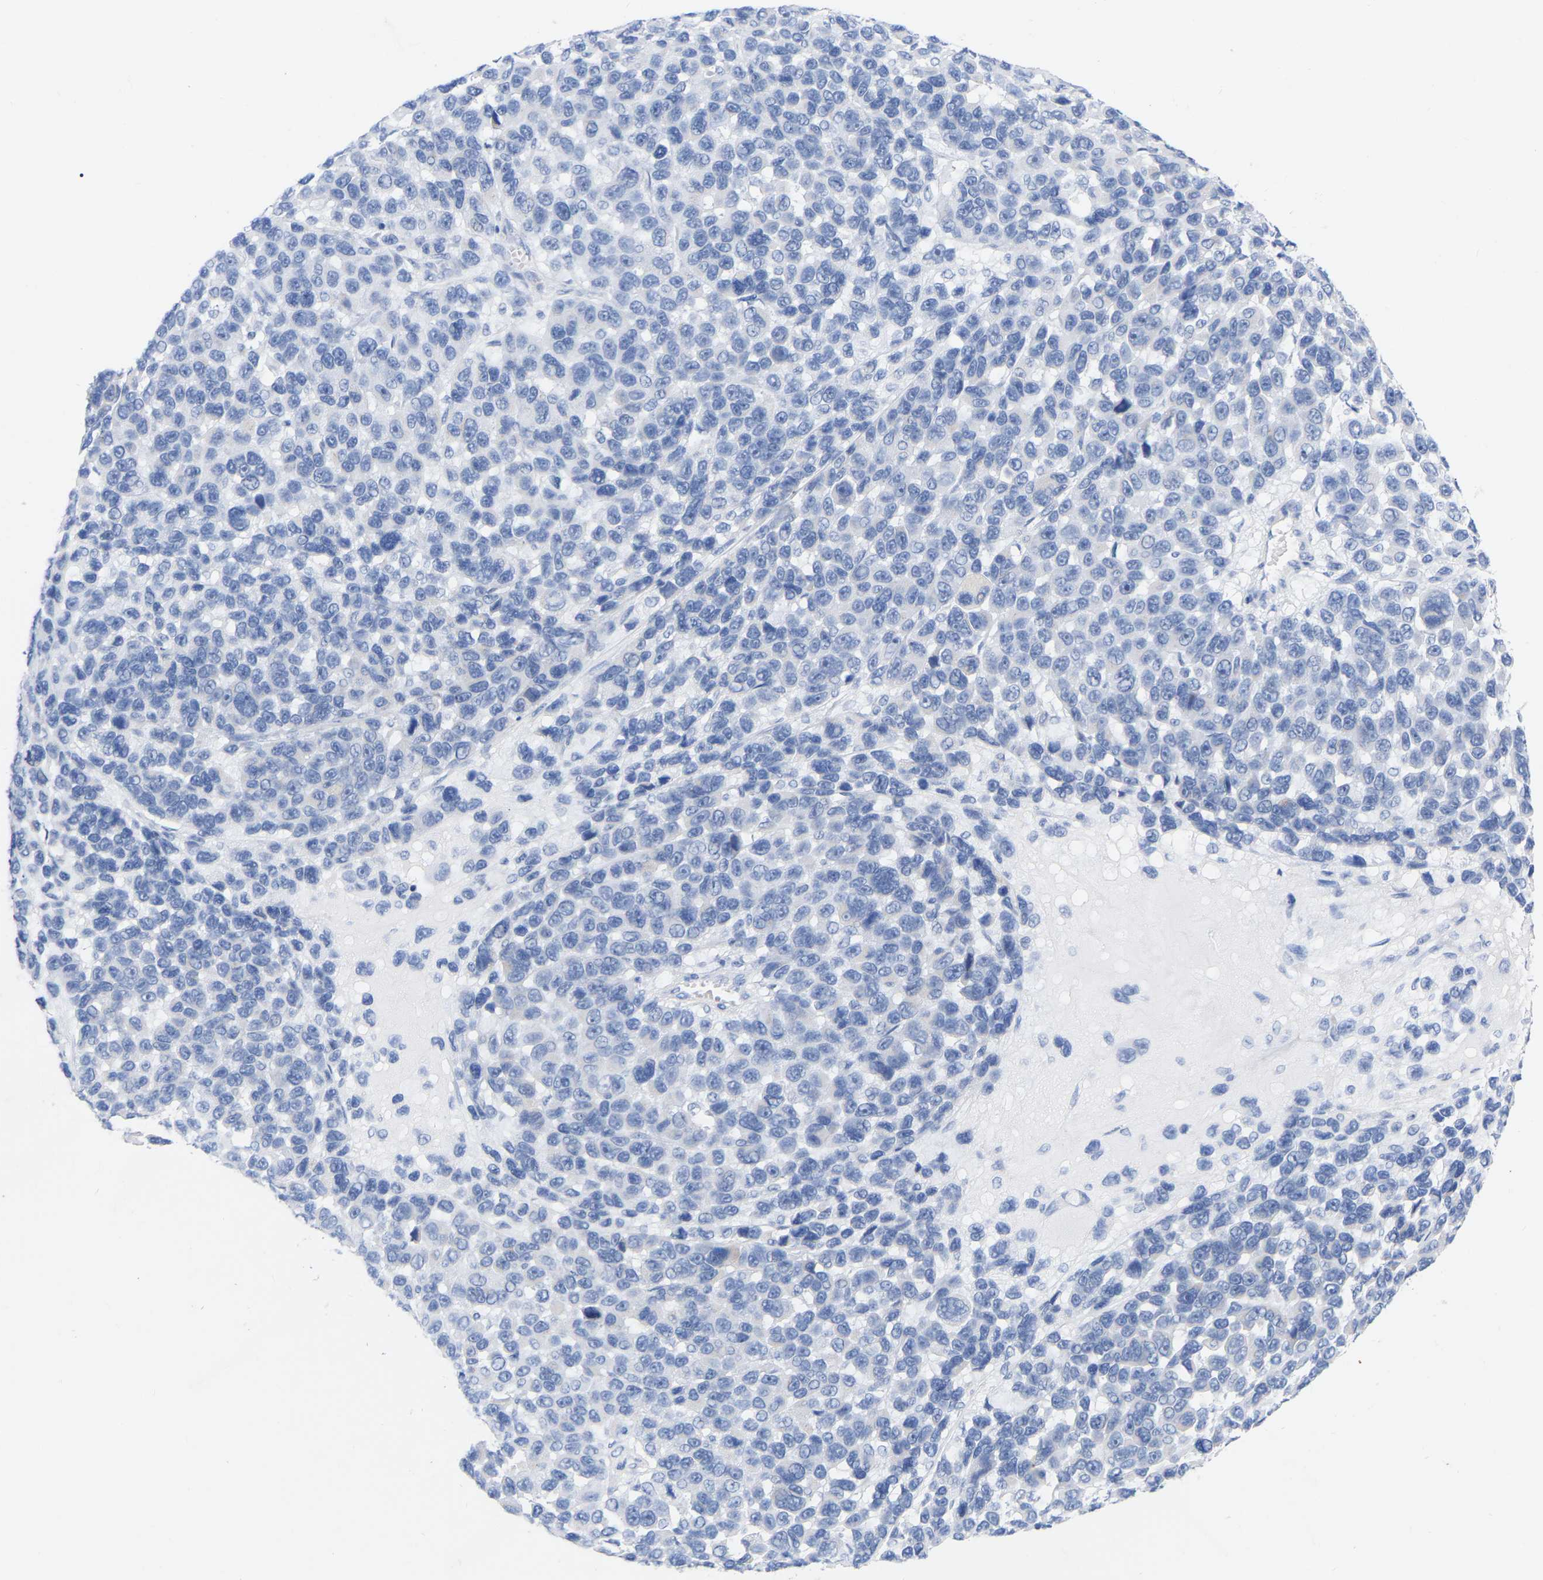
{"staining": {"intensity": "negative", "quantity": "none", "location": "none"}, "tissue": "melanoma", "cell_type": "Tumor cells", "image_type": "cancer", "snomed": [{"axis": "morphology", "description": "Malignant melanoma, NOS"}, {"axis": "topography", "description": "Skin"}], "caption": "A high-resolution image shows immunohistochemistry staining of malignant melanoma, which reveals no significant positivity in tumor cells.", "gene": "ZNF629", "patient": {"sex": "male", "age": 53}}